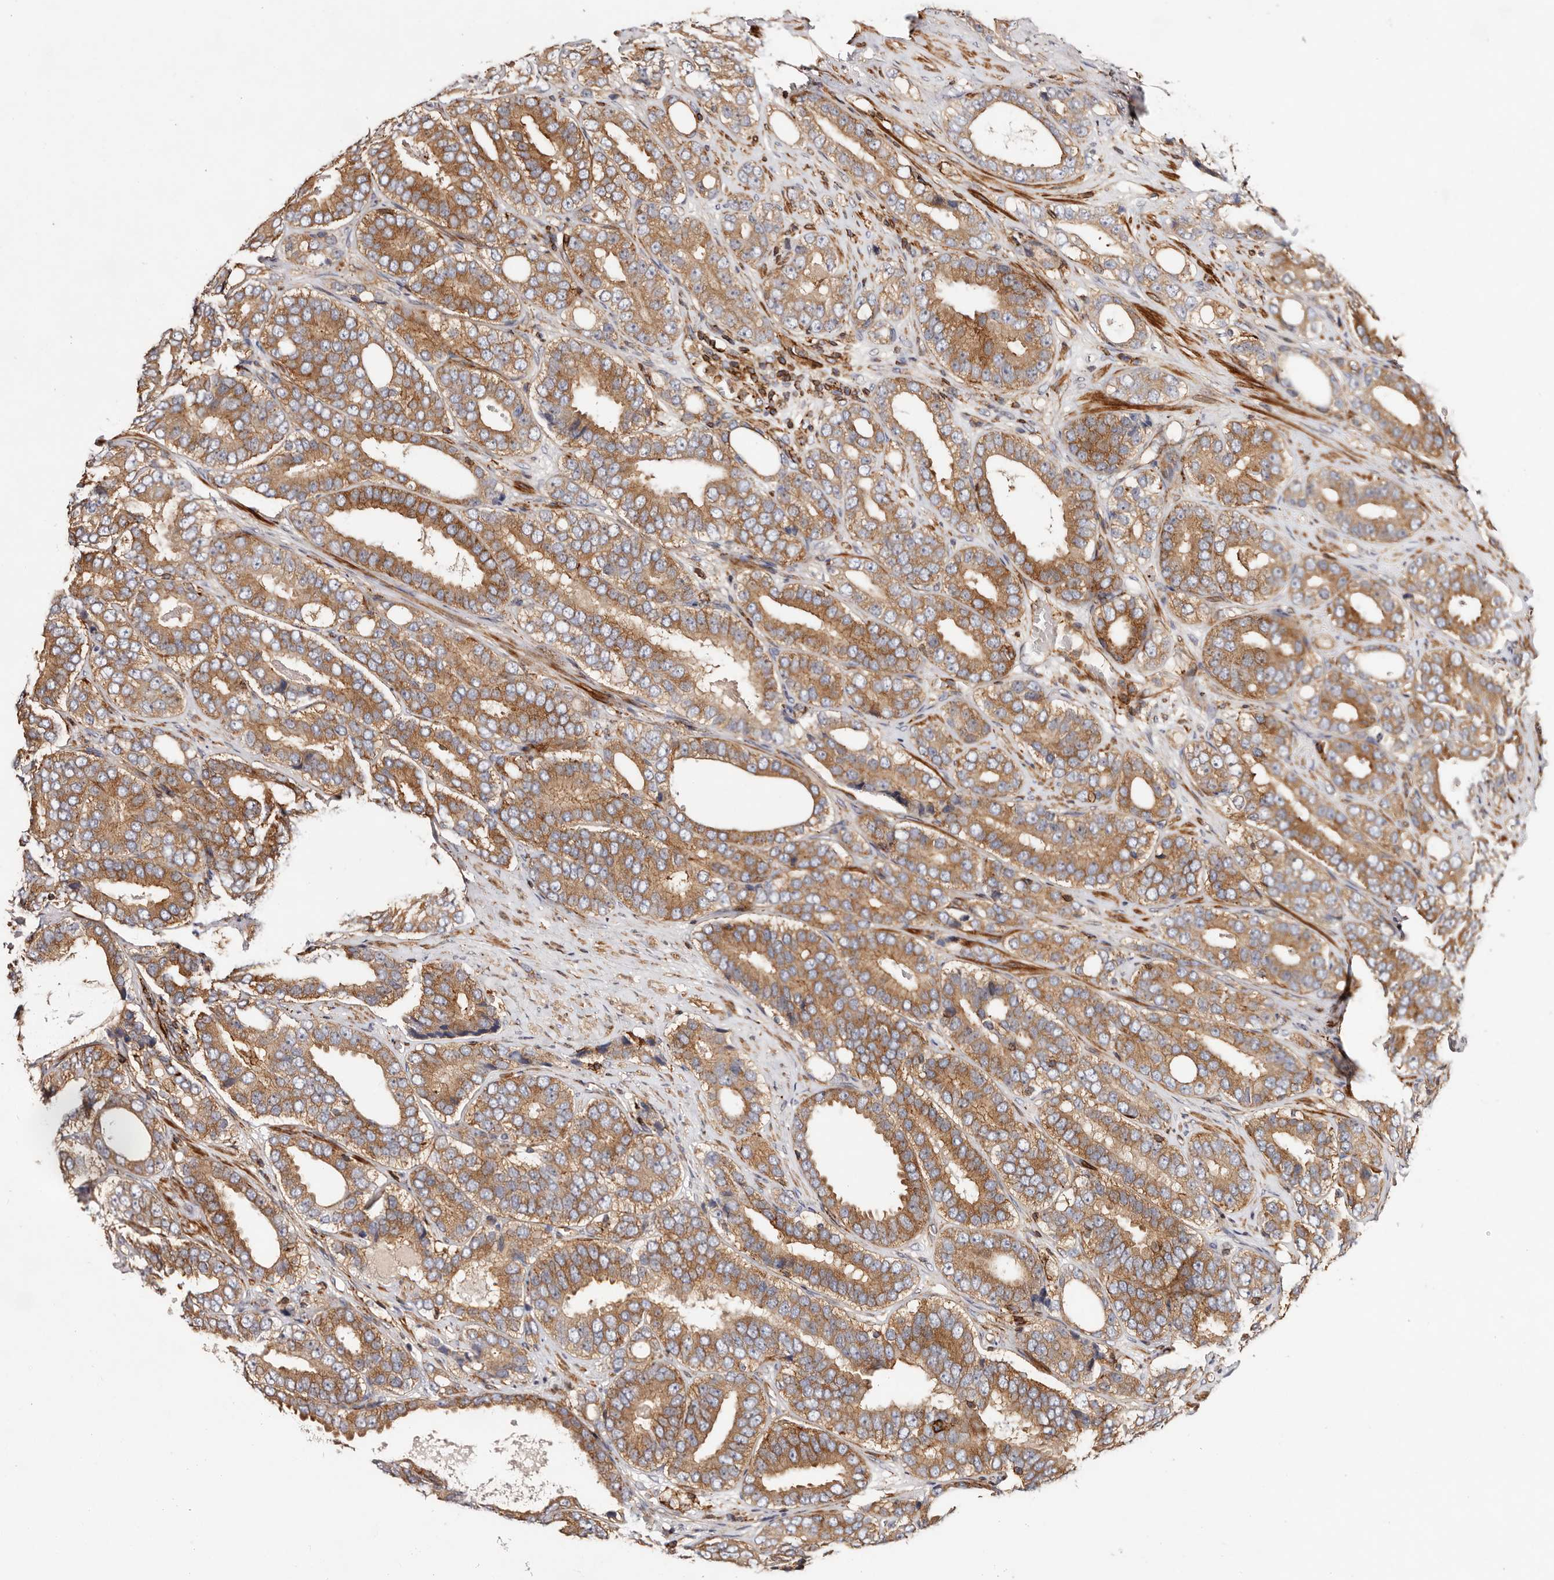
{"staining": {"intensity": "moderate", "quantity": ">75%", "location": "cytoplasmic/membranous"}, "tissue": "prostate cancer", "cell_type": "Tumor cells", "image_type": "cancer", "snomed": [{"axis": "morphology", "description": "Adenocarcinoma, High grade"}, {"axis": "topography", "description": "Prostate"}], "caption": "Brown immunohistochemical staining in prostate cancer (adenocarcinoma (high-grade)) demonstrates moderate cytoplasmic/membranous positivity in approximately >75% of tumor cells.", "gene": "PTPN22", "patient": {"sex": "male", "age": 56}}